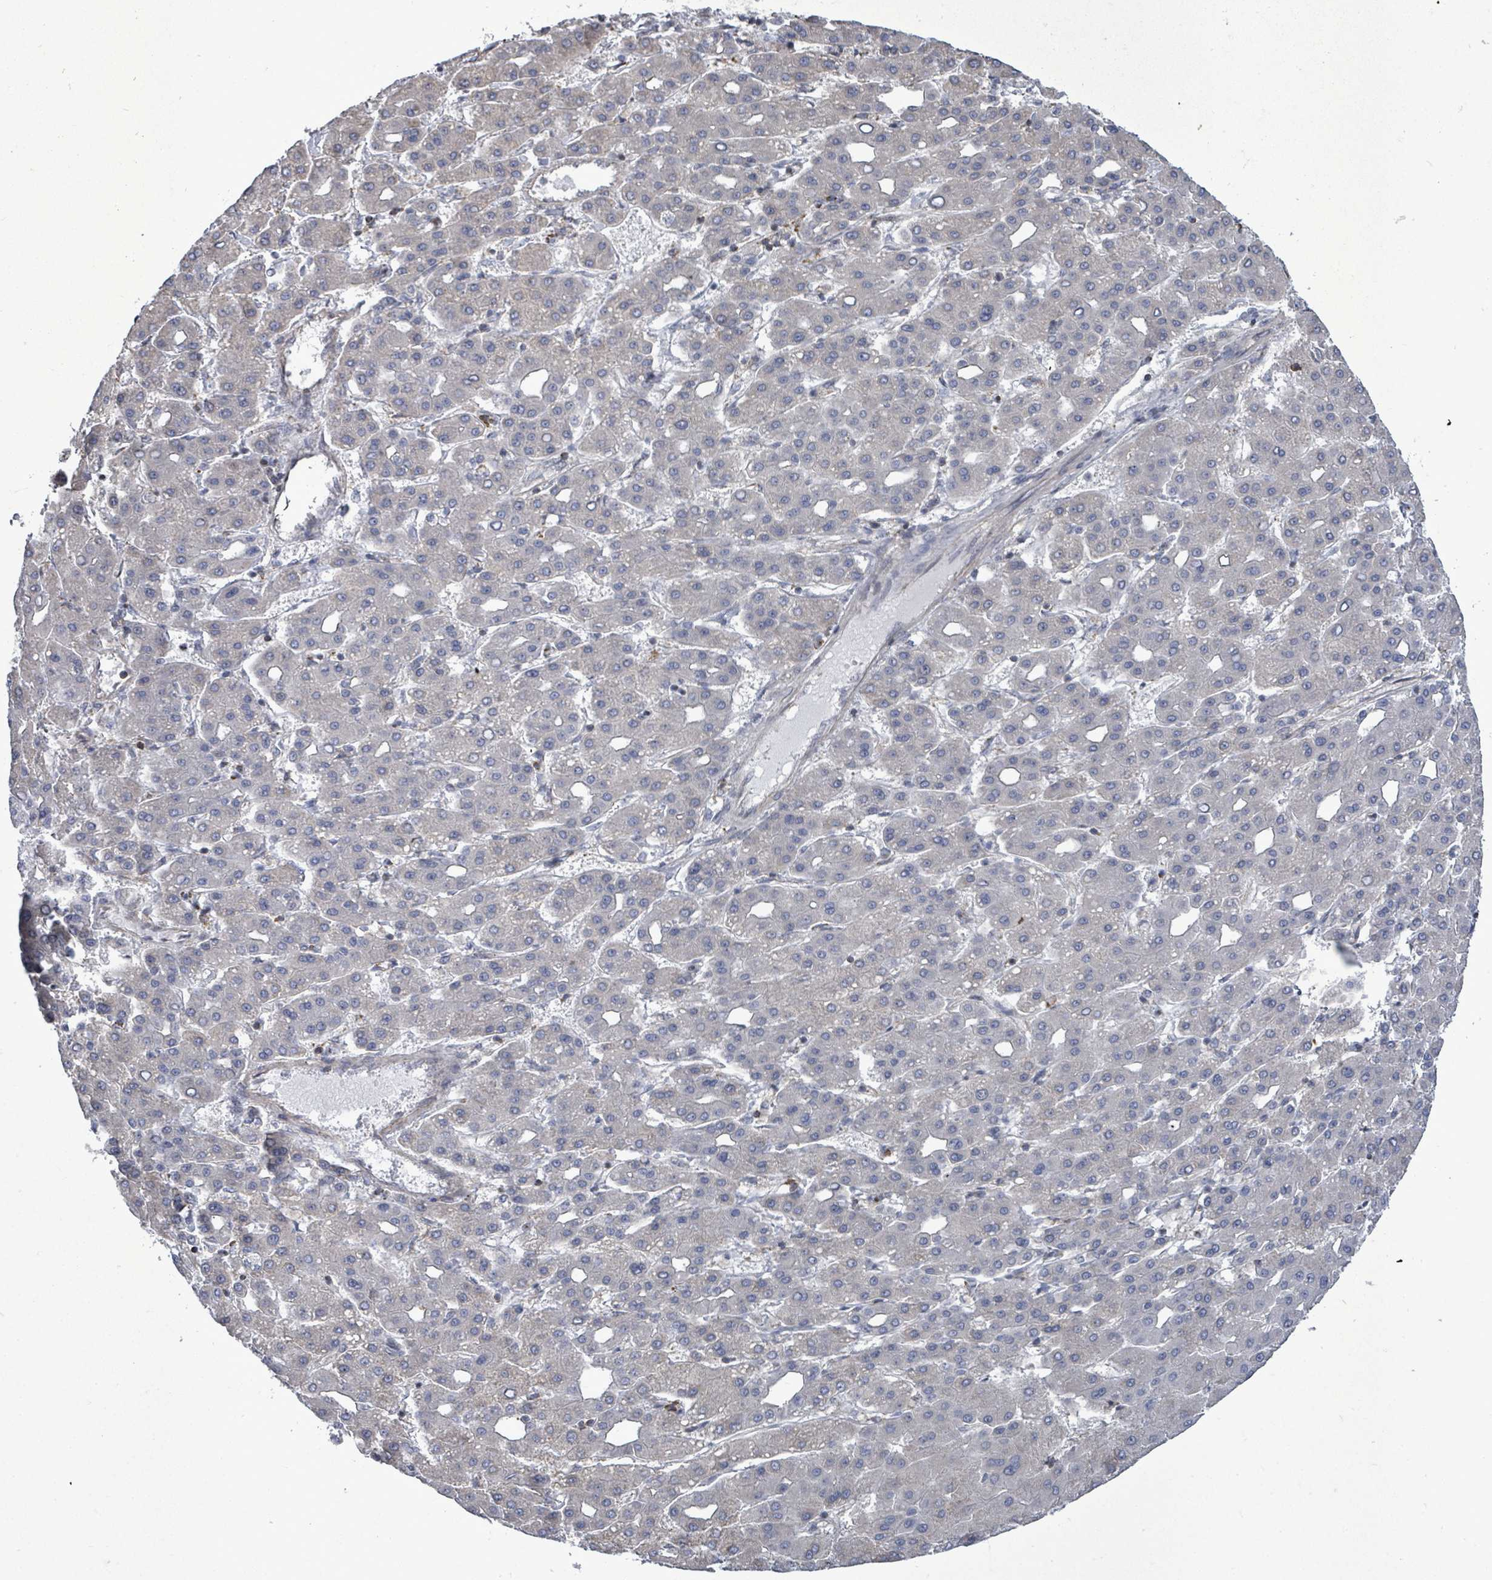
{"staining": {"intensity": "negative", "quantity": "none", "location": "none"}, "tissue": "liver cancer", "cell_type": "Tumor cells", "image_type": "cancer", "snomed": [{"axis": "morphology", "description": "Carcinoma, Hepatocellular, NOS"}, {"axis": "topography", "description": "Liver"}], "caption": "Immunohistochemical staining of liver cancer (hepatocellular carcinoma) shows no significant positivity in tumor cells.", "gene": "PAPSS1", "patient": {"sex": "male", "age": 65}}